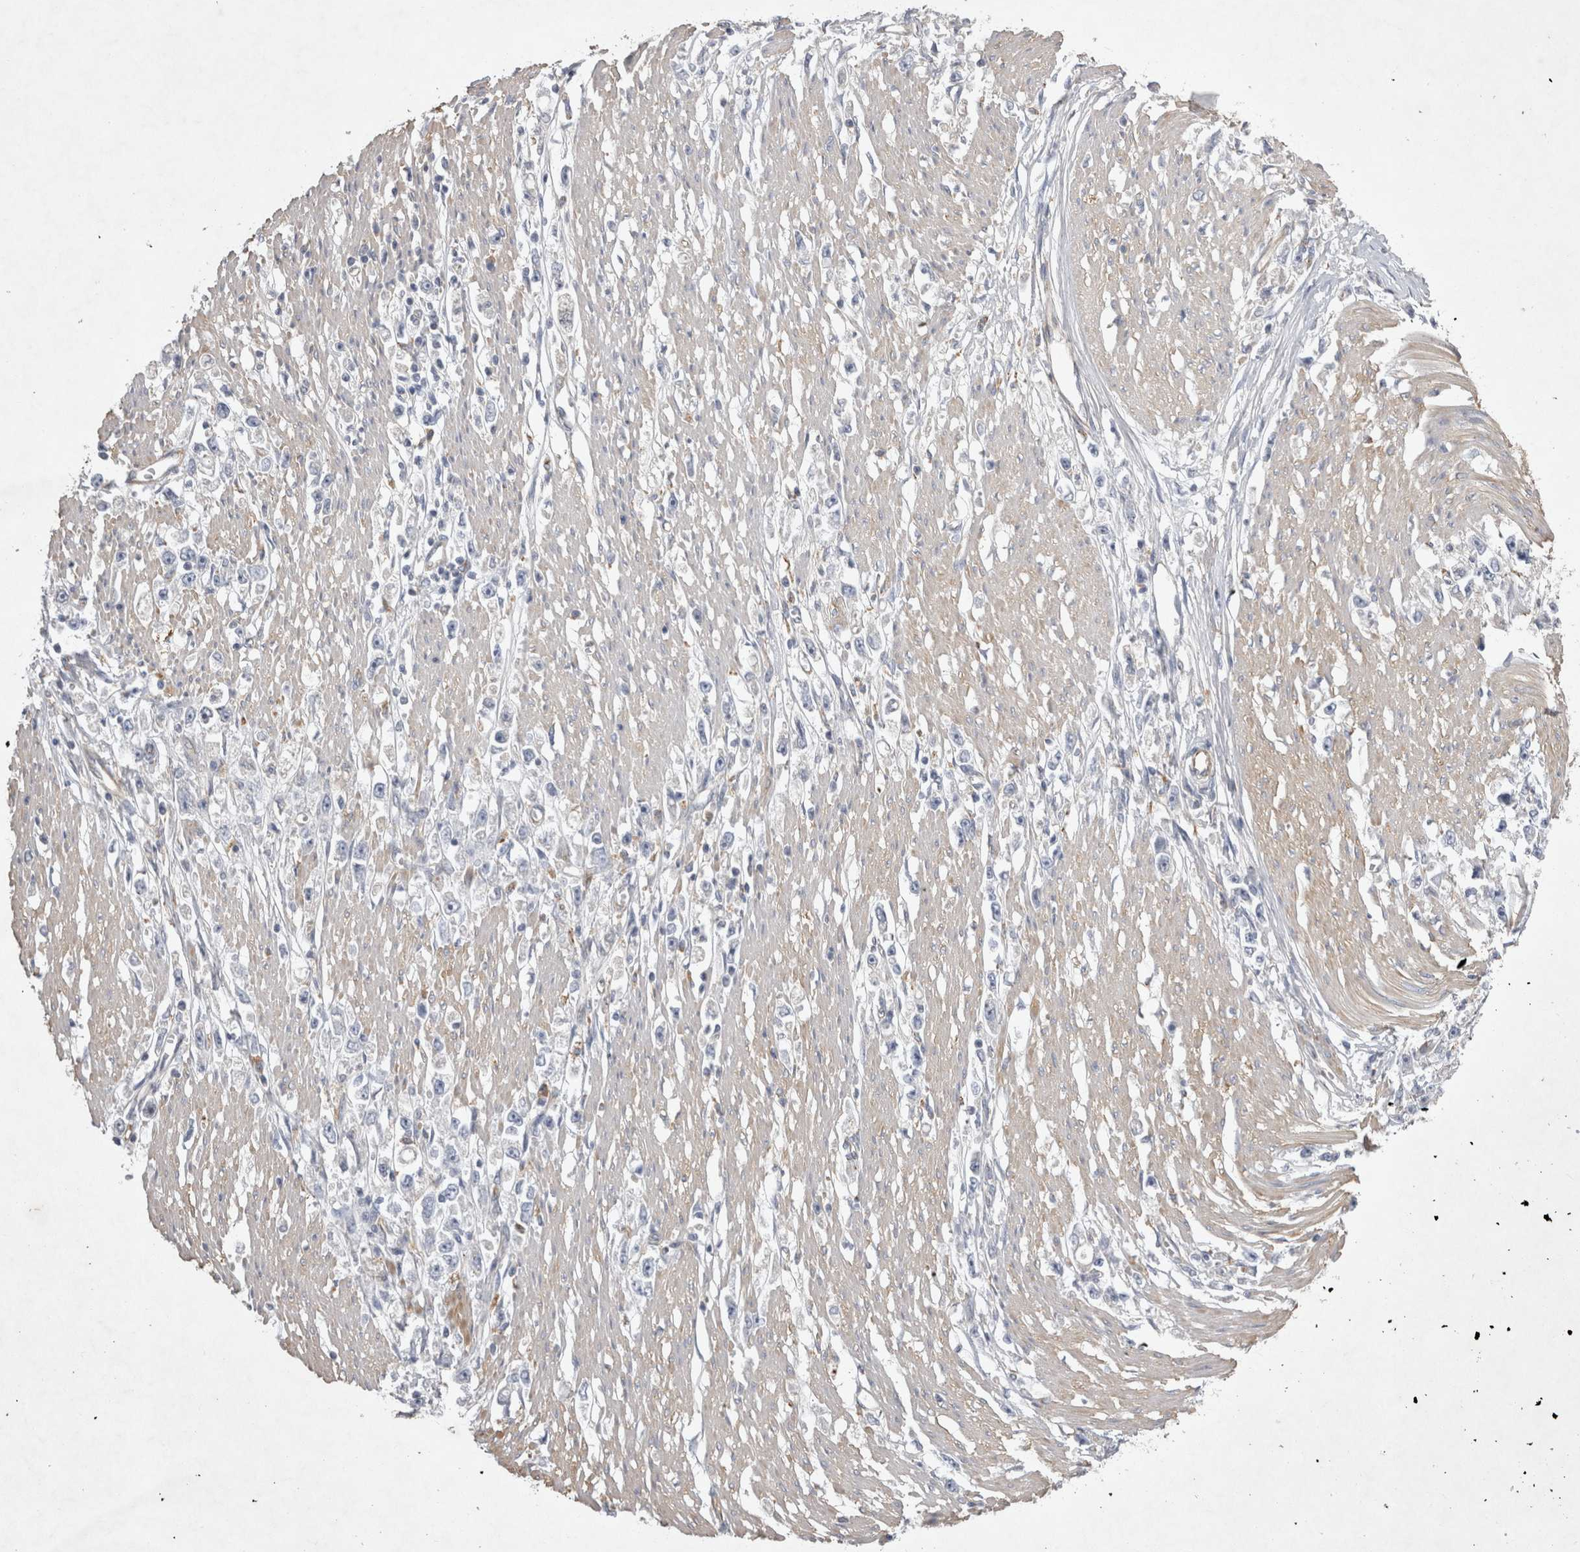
{"staining": {"intensity": "negative", "quantity": "none", "location": "none"}, "tissue": "stomach cancer", "cell_type": "Tumor cells", "image_type": "cancer", "snomed": [{"axis": "morphology", "description": "Adenocarcinoma, NOS"}, {"axis": "topography", "description": "Stomach"}], "caption": "This histopathology image is of stomach cancer stained with IHC to label a protein in brown with the nuclei are counter-stained blue. There is no expression in tumor cells.", "gene": "STRADB", "patient": {"sex": "female", "age": 59}}